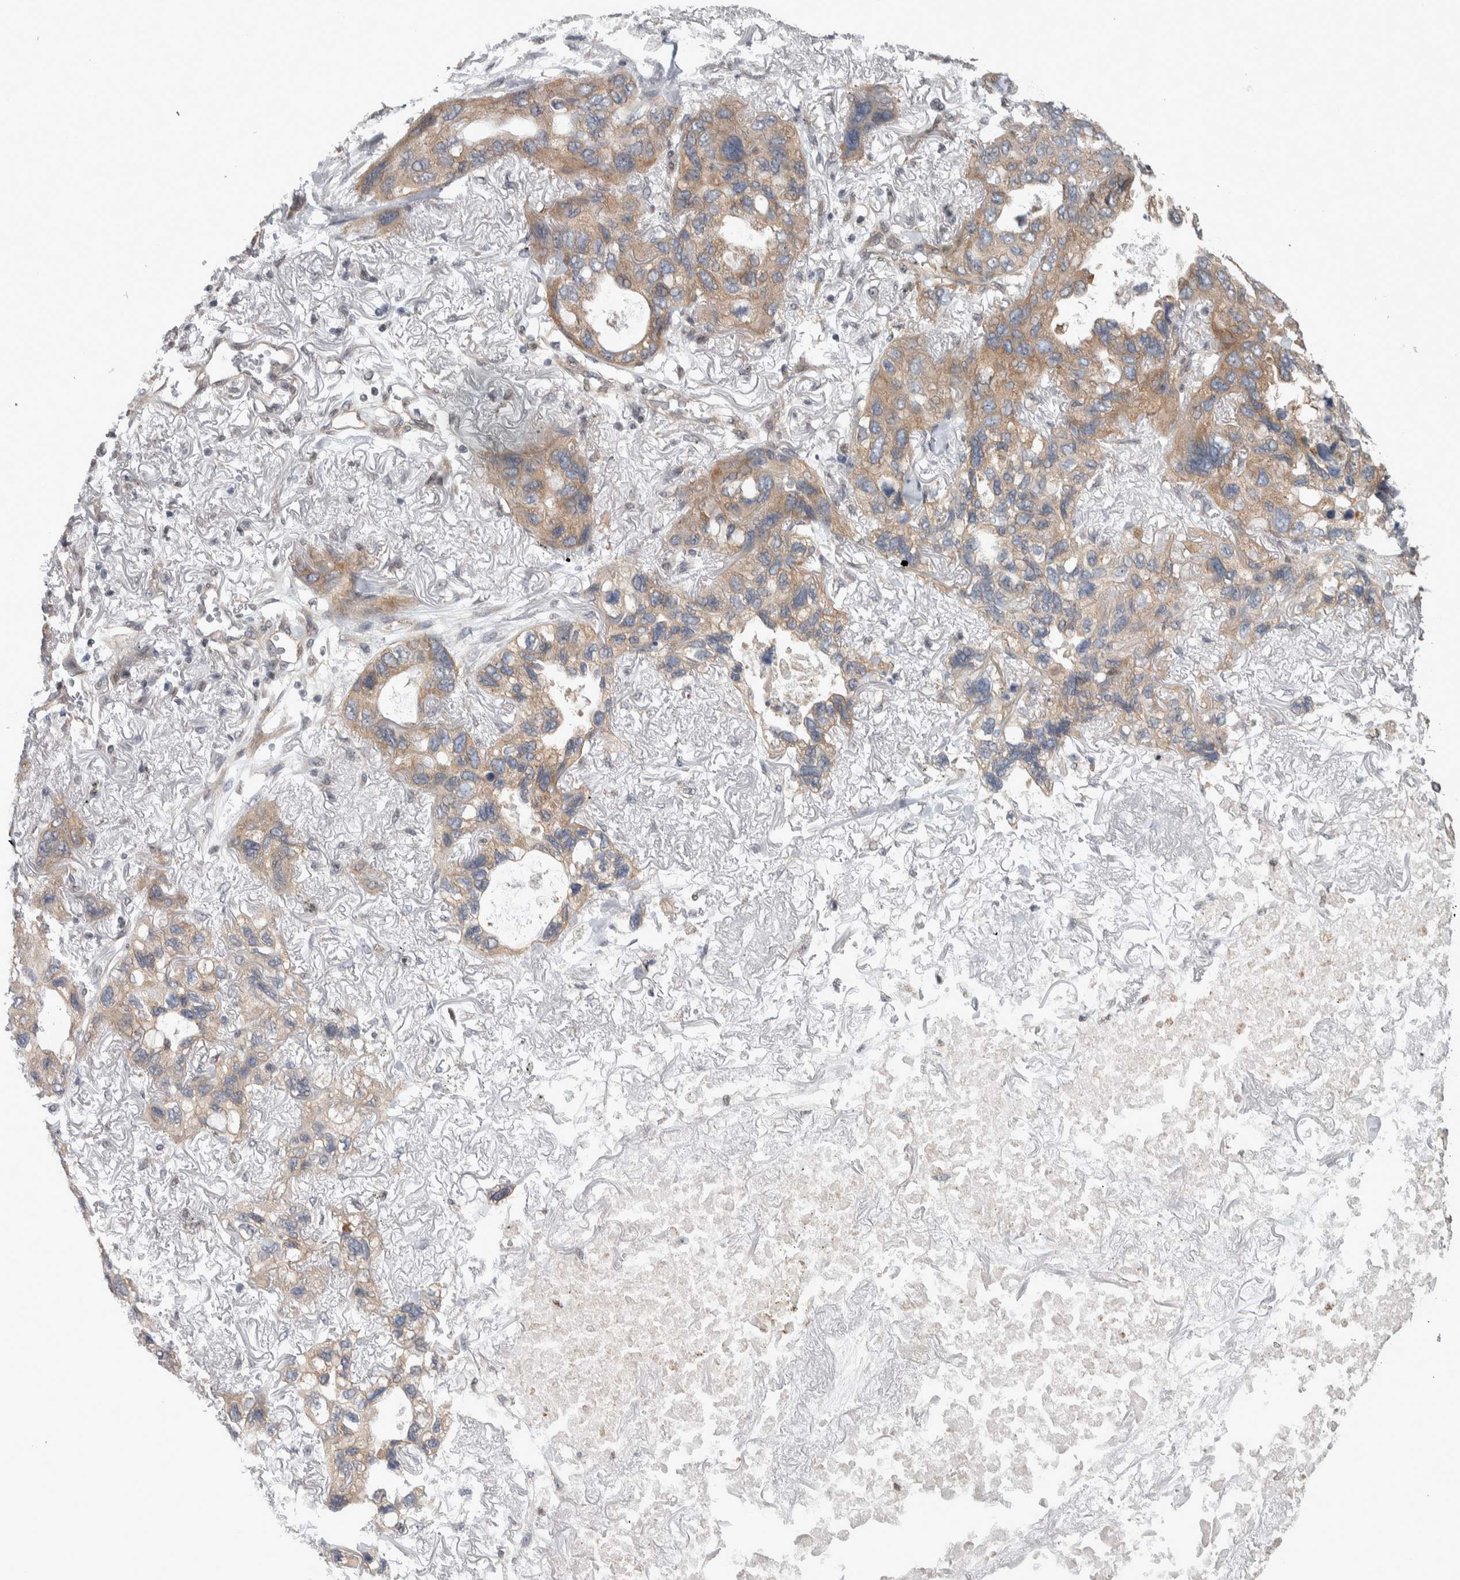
{"staining": {"intensity": "moderate", "quantity": ">75%", "location": "cytoplasmic/membranous"}, "tissue": "lung cancer", "cell_type": "Tumor cells", "image_type": "cancer", "snomed": [{"axis": "morphology", "description": "Squamous cell carcinoma, NOS"}, {"axis": "topography", "description": "Lung"}], "caption": "Immunohistochemical staining of squamous cell carcinoma (lung) exhibits moderate cytoplasmic/membranous protein expression in about >75% of tumor cells. The protein is shown in brown color, while the nuclei are stained blue.", "gene": "CWC27", "patient": {"sex": "female", "age": 73}}